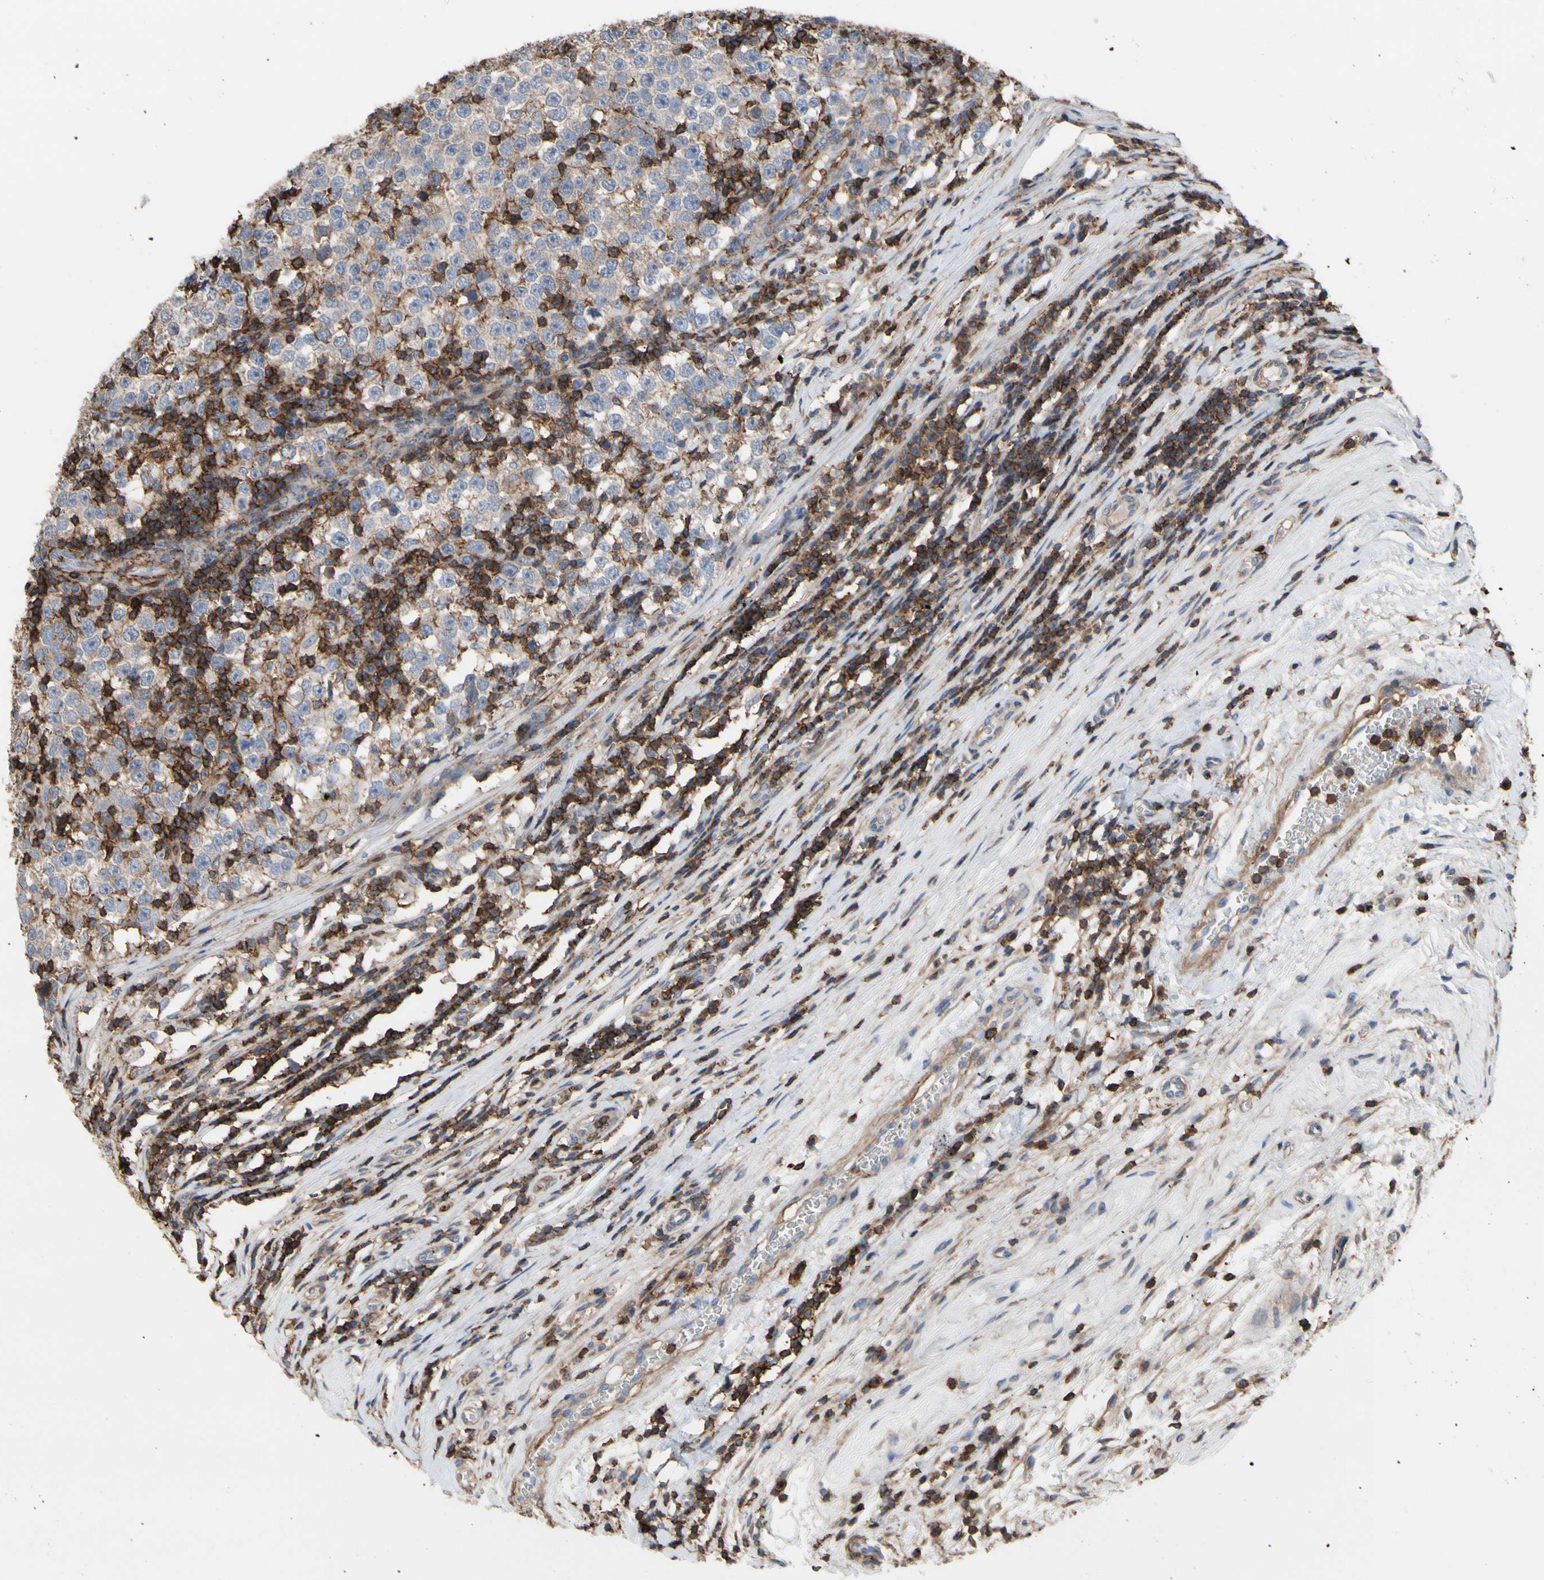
{"staining": {"intensity": "weak", "quantity": ">75%", "location": "cytoplasmic/membranous"}, "tissue": "testis cancer", "cell_type": "Tumor cells", "image_type": "cancer", "snomed": [{"axis": "morphology", "description": "Seminoma, NOS"}, {"axis": "topography", "description": "Testis"}], "caption": "Testis seminoma stained for a protein exhibits weak cytoplasmic/membranous positivity in tumor cells. The staining is performed using DAB (3,3'-diaminobenzidine) brown chromogen to label protein expression. The nuclei are counter-stained blue using hematoxylin.", "gene": "ANXA6", "patient": {"sex": "male", "age": 43}}